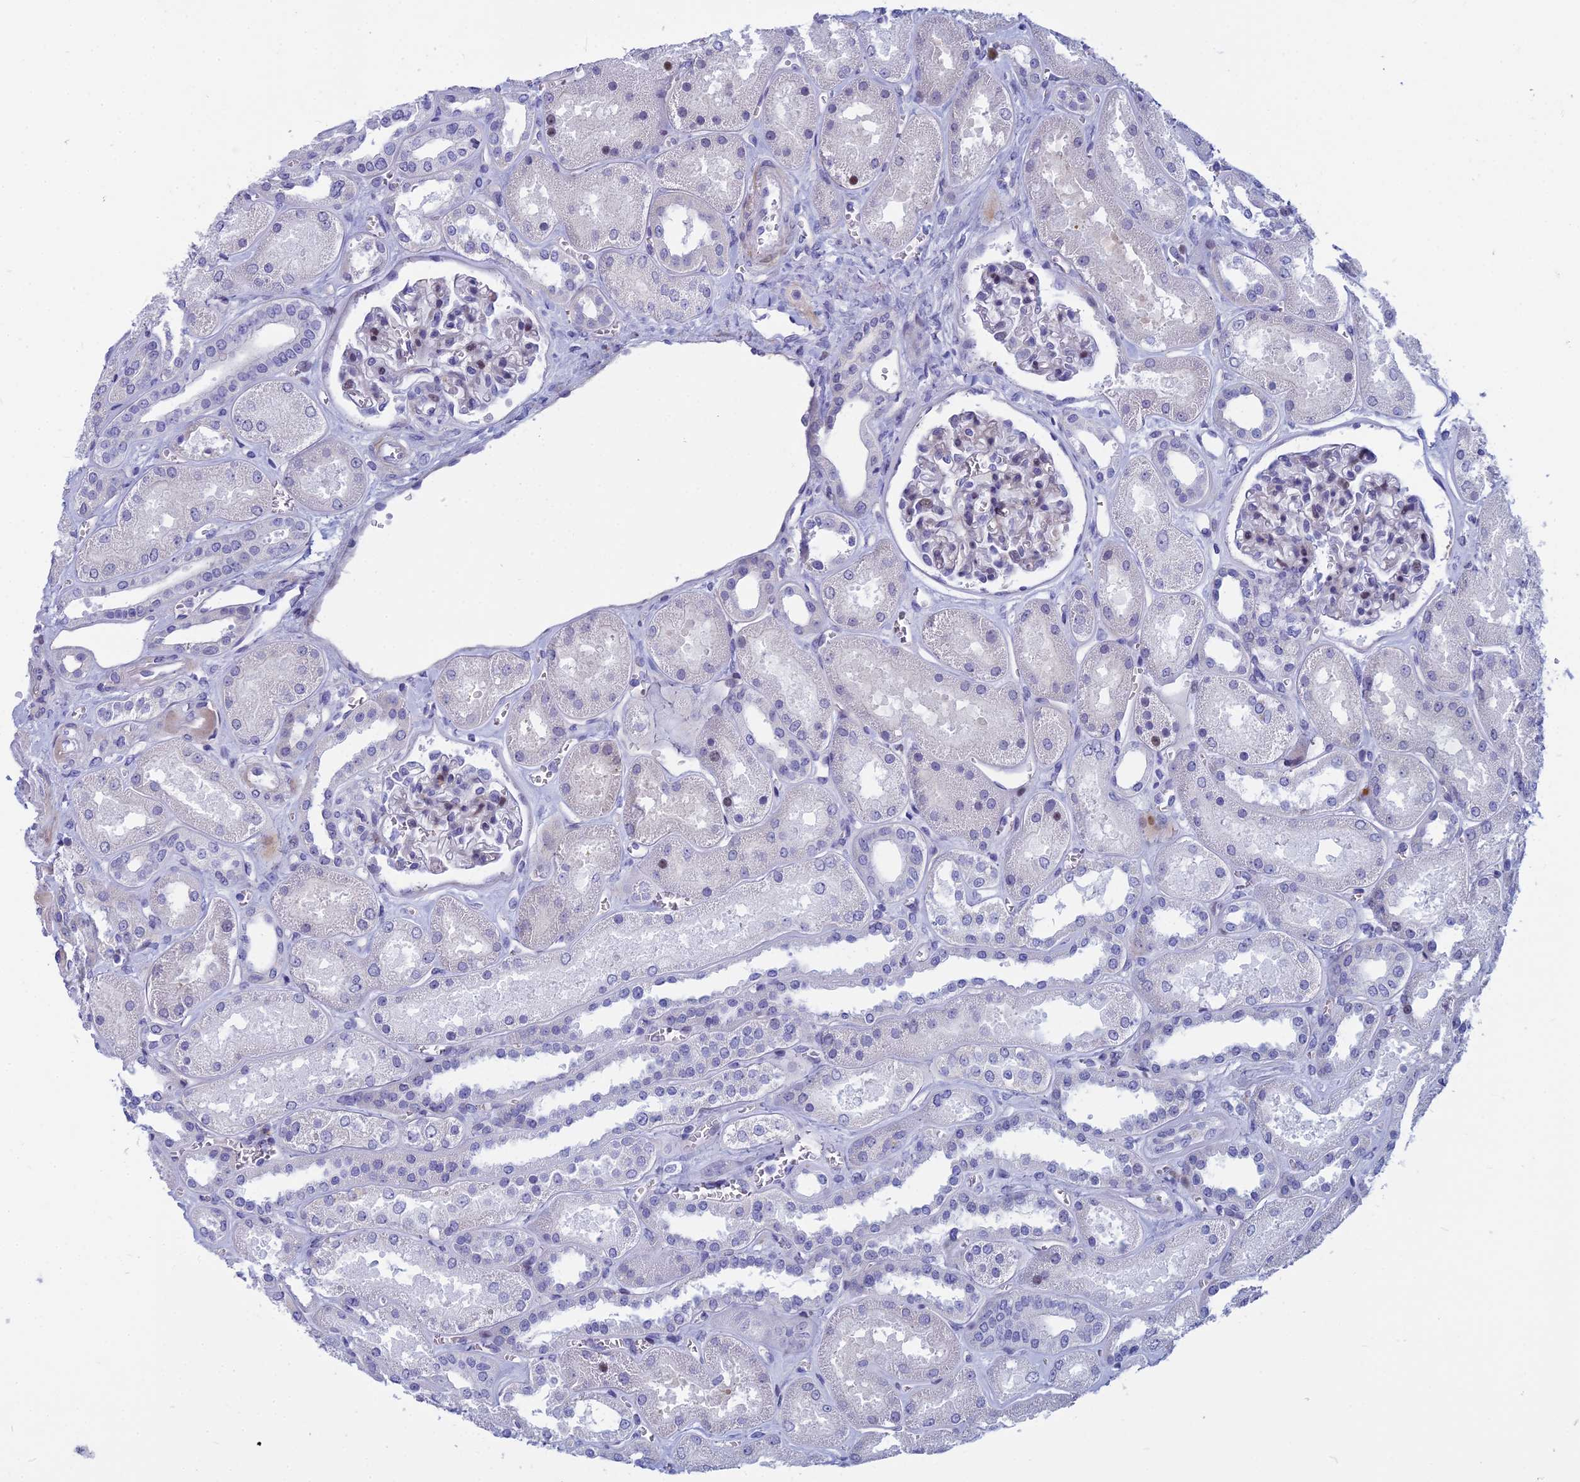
{"staining": {"intensity": "weak", "quantity": "<25%", "location": "nuclear"}, "tissue": "kidney", "cell_type": "Cells in glomeruli", "image_type": "normal", "snomed": [{"axis": "morphology", "description": "Normal tissue, NOS"}, {"axis": "morphology", "description": "Adenocarcinoma, NOS"}, {"axis": "topography", "description": "Kidney"}], "caption": "High power microscopy micrograph of an immunohistochemistry (IHC) micrograph of benign kidney, revealing no significant staining in cells in glomeruli. (Stains: DAB immunohistochemistry with hematoxylin counter stain, Microscopy: brightfield microscopy at high magnification).", "gene": "MYBPC2", "patient": {"sex": "female", "age": 68}}